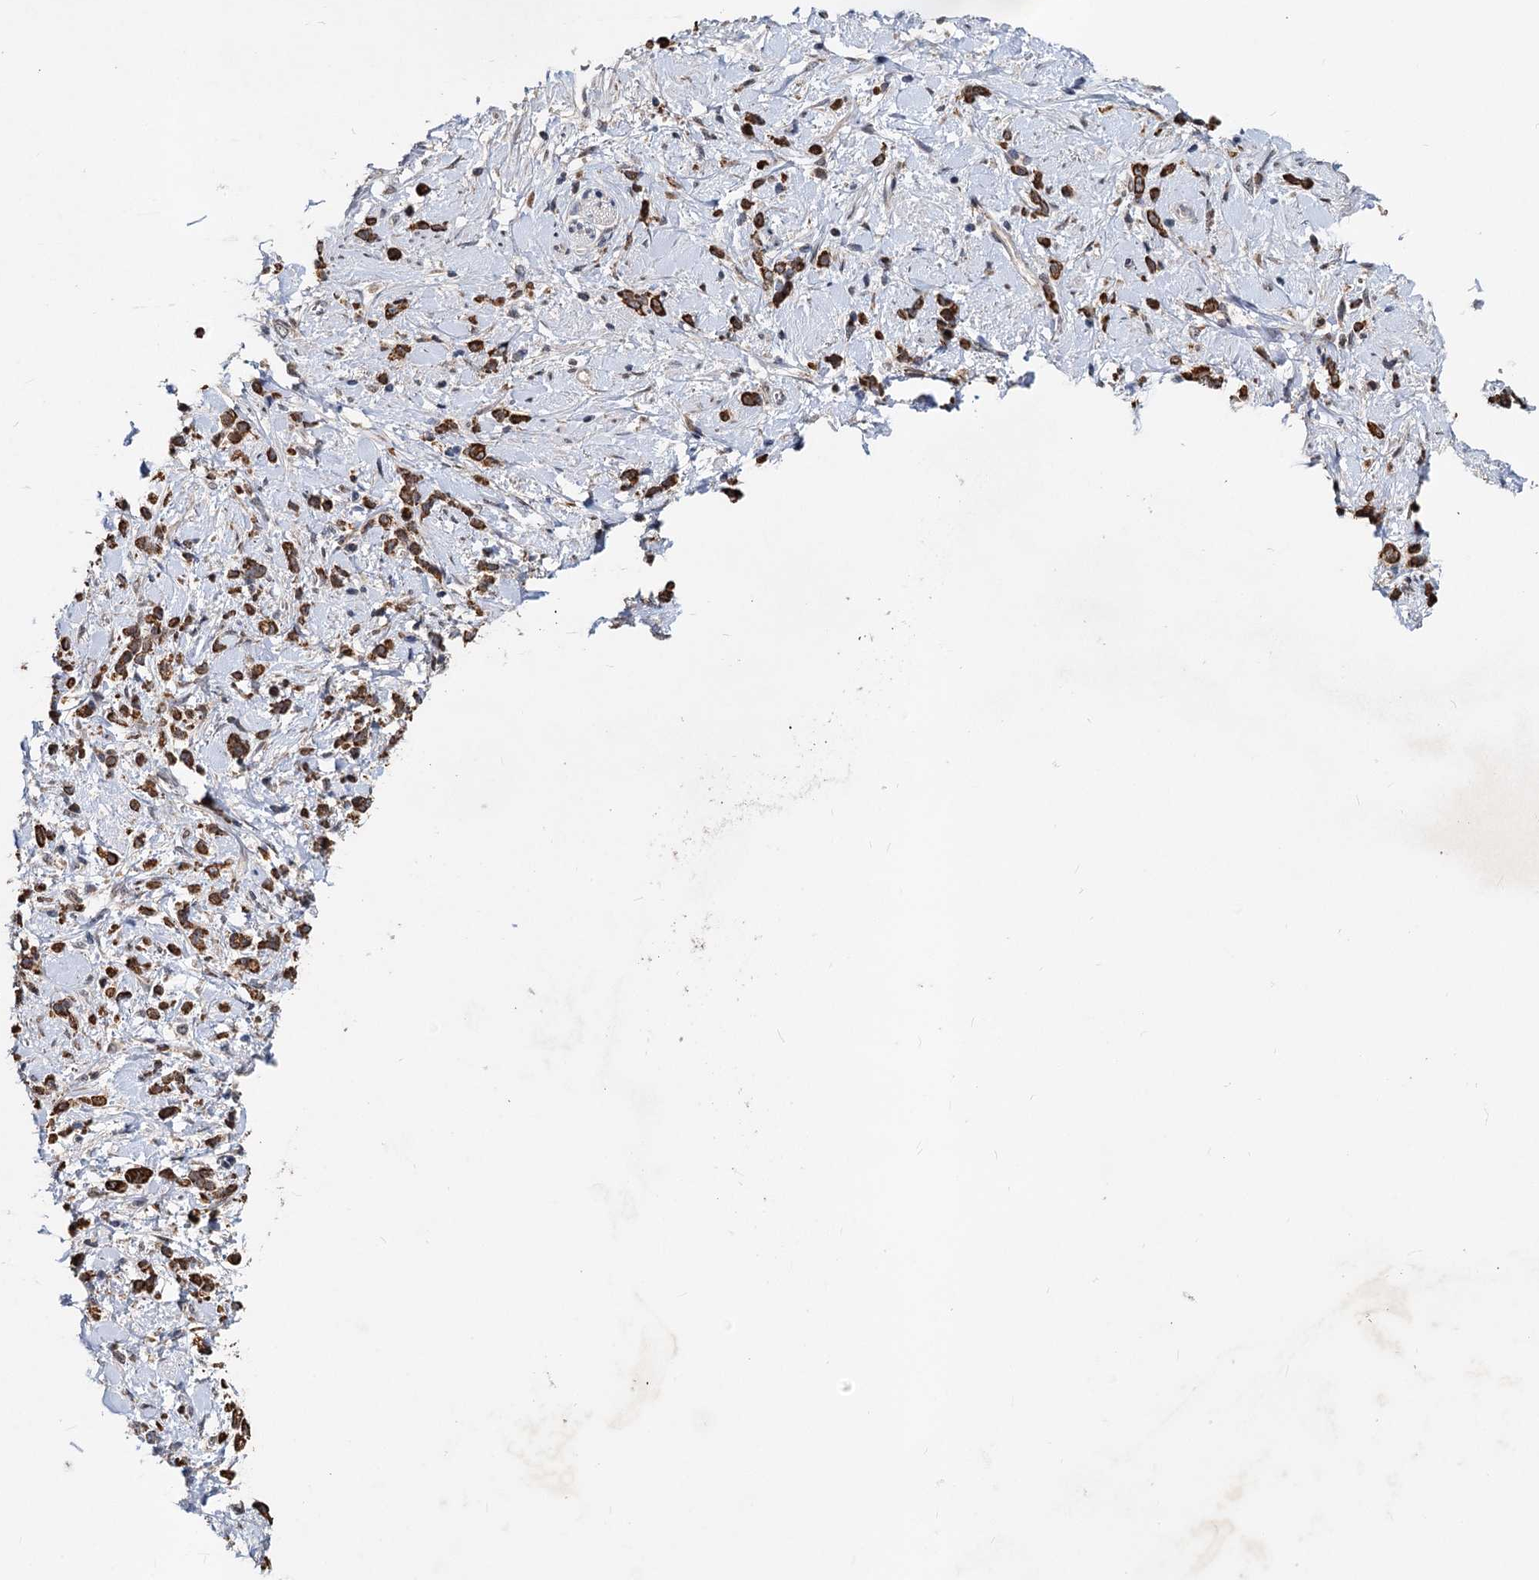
{"staining": {"intensity": "strong", "quantity": ">75%", "location": "cytoplasmic/membranous"}, "tissue": "stomach cancer", "cell_type": "Tumor cells", "image_type": "cancer", "snomed": [{"axis": "morphology", "description": "Adenocarcinoma, NOS"}, {"axis": "topography", "description": "Stomach"}], "caption": "Protein expression by immunohistochemistry (IHC) demonstrates strong cytoplasmic/membranous positivity in approximately >75% of tumor cells in stomach cancer (adenocarcinoma).", "gene": "RITA1", "patient": {"sex": "female", "age": 60}}